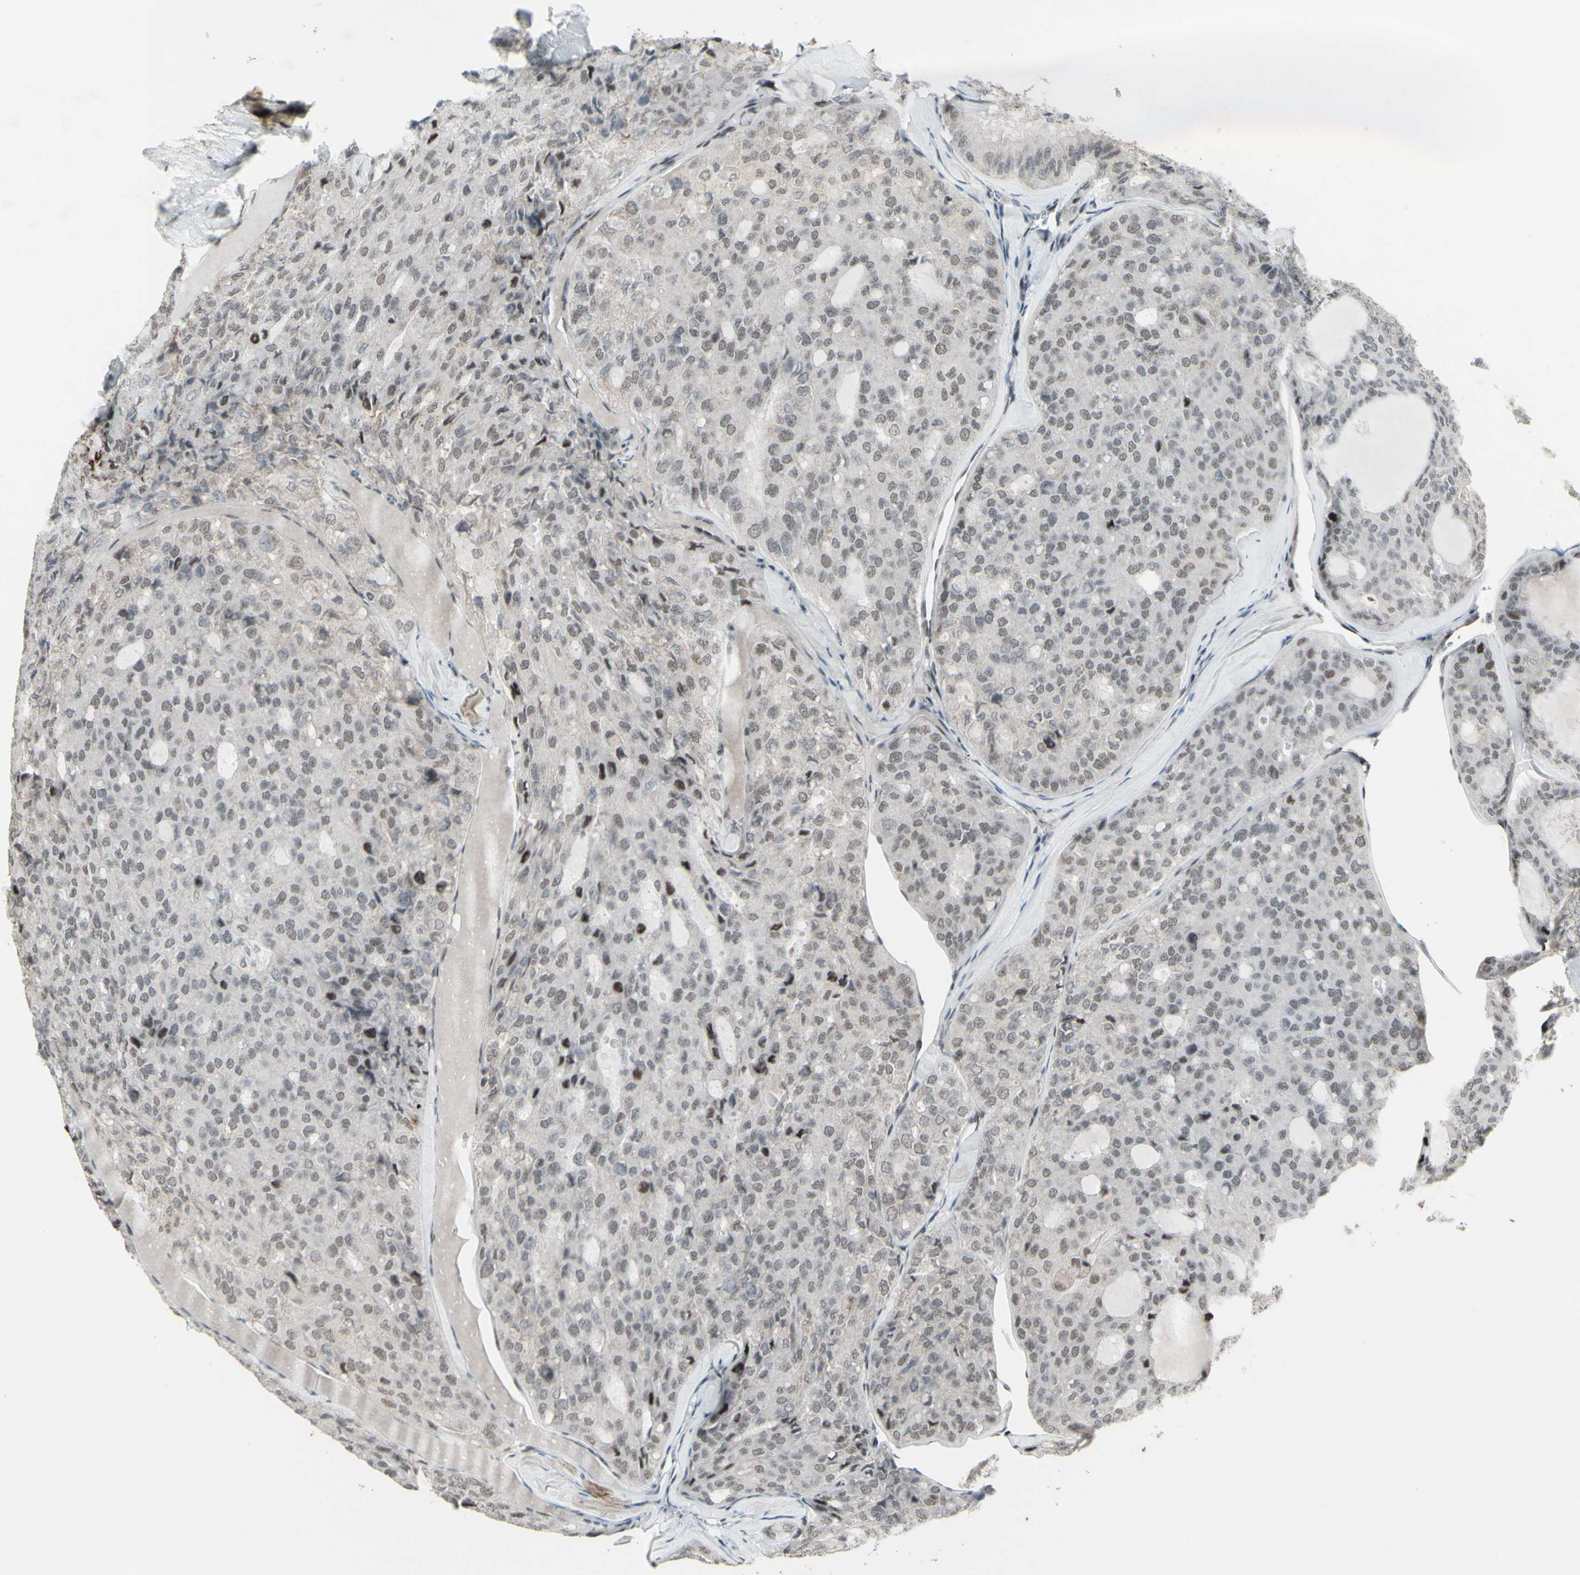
{"staining": {"intensity": "weak", "quantity": "<25%", "location": "nuclear"}, "tissue": "thyroid cancer", "cell_type": "Tumor cells", "image_type": "cancer", "snomed": [{"axis": "morphology", "description": "Follicular adenoma carcinoma, NOS"}, {"axis": "topography", "description": "Thyroid gland"}], "caption": "Immunohistochemistry of follicular adenoma carcinoma (thyroid) exhibits no expression in tumor cells.", "gene": "SUPT6H", "patient": {"sex": "male", "age": 75}}